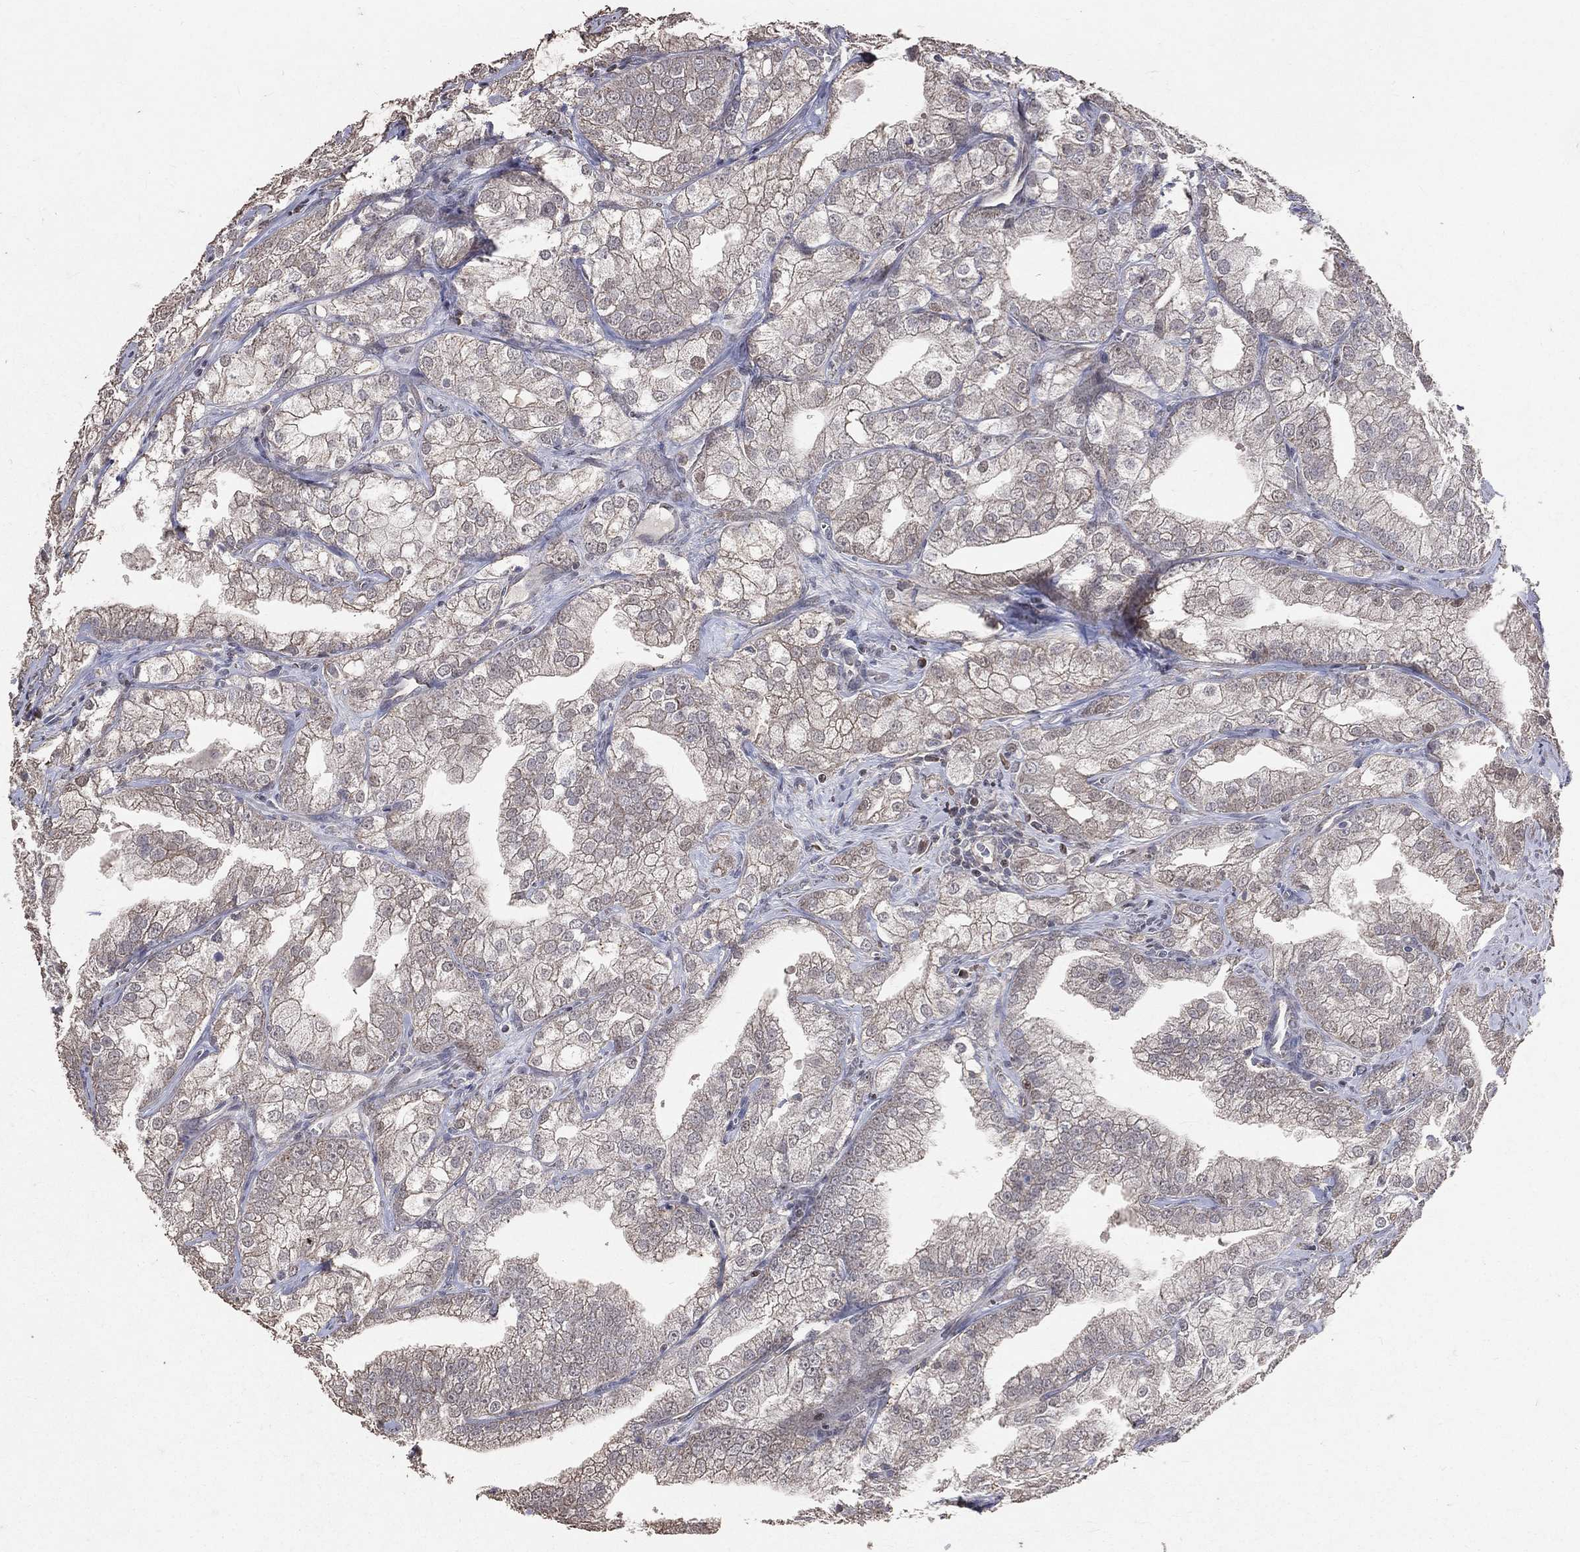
{"staining": {"intensity": "weak", "quantity": "25%-75%", "location": "cytoplasmic/membranous"}, "tissue": "prostate cancer", "cell_type": "Tumor cells", "image_type": "cancer", "snomed": [{"axis": "morphology", "description": "Adenocarcinoma, NOS"}, {"axis": "topography", "description": "Prostate"}], "caption": "Immunohistochemistry (IHC) image of neoplastic tissue: human prostate cancer (adenocarcinoma) stained using immunohistochemistry (IHC) displays low levels of weak protein expression localized specifically in the cytoplasmic/membranous of tumor cells, appearing as a cytoplasmic/membranous brown color.", "gene": "LY6K", "patient": {"sex": "male", "age": 70}}